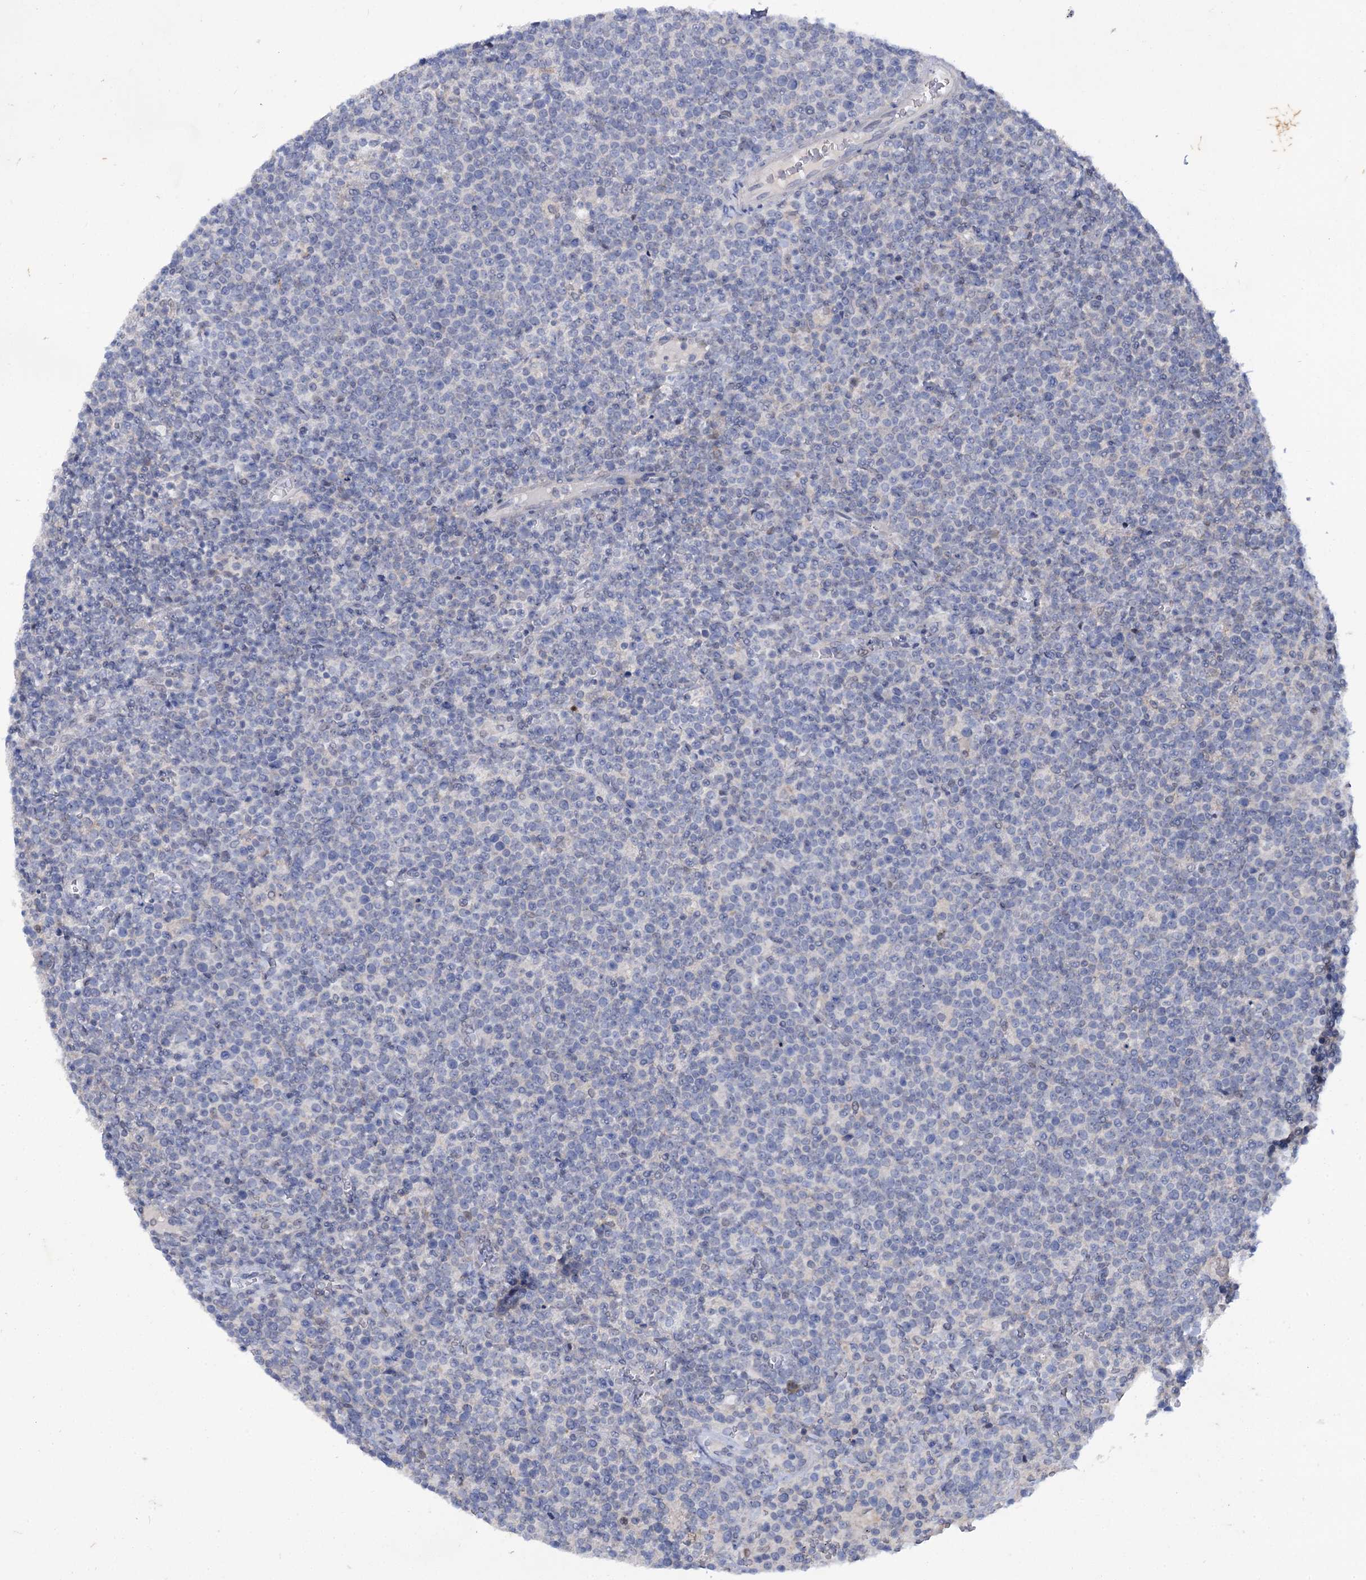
{"staining": {"intensity": "negative", "quantity": "none", "location": "none"}, "tissue": "lymphoma", "cell_type": "Tumor cells", "image_type": "cancer", "snomed": [{"axis": "morphology", "description": "Malignant lymphoma, non-Hodgkin's type, High grade"}, {"axis": "topography", "description": "Lymph node"}], "caption": "IHC of lymphoma displays no positivity in tumor cells.", "gene": "MID1IP1", "patient": {"sex": "male", "age": 61}}